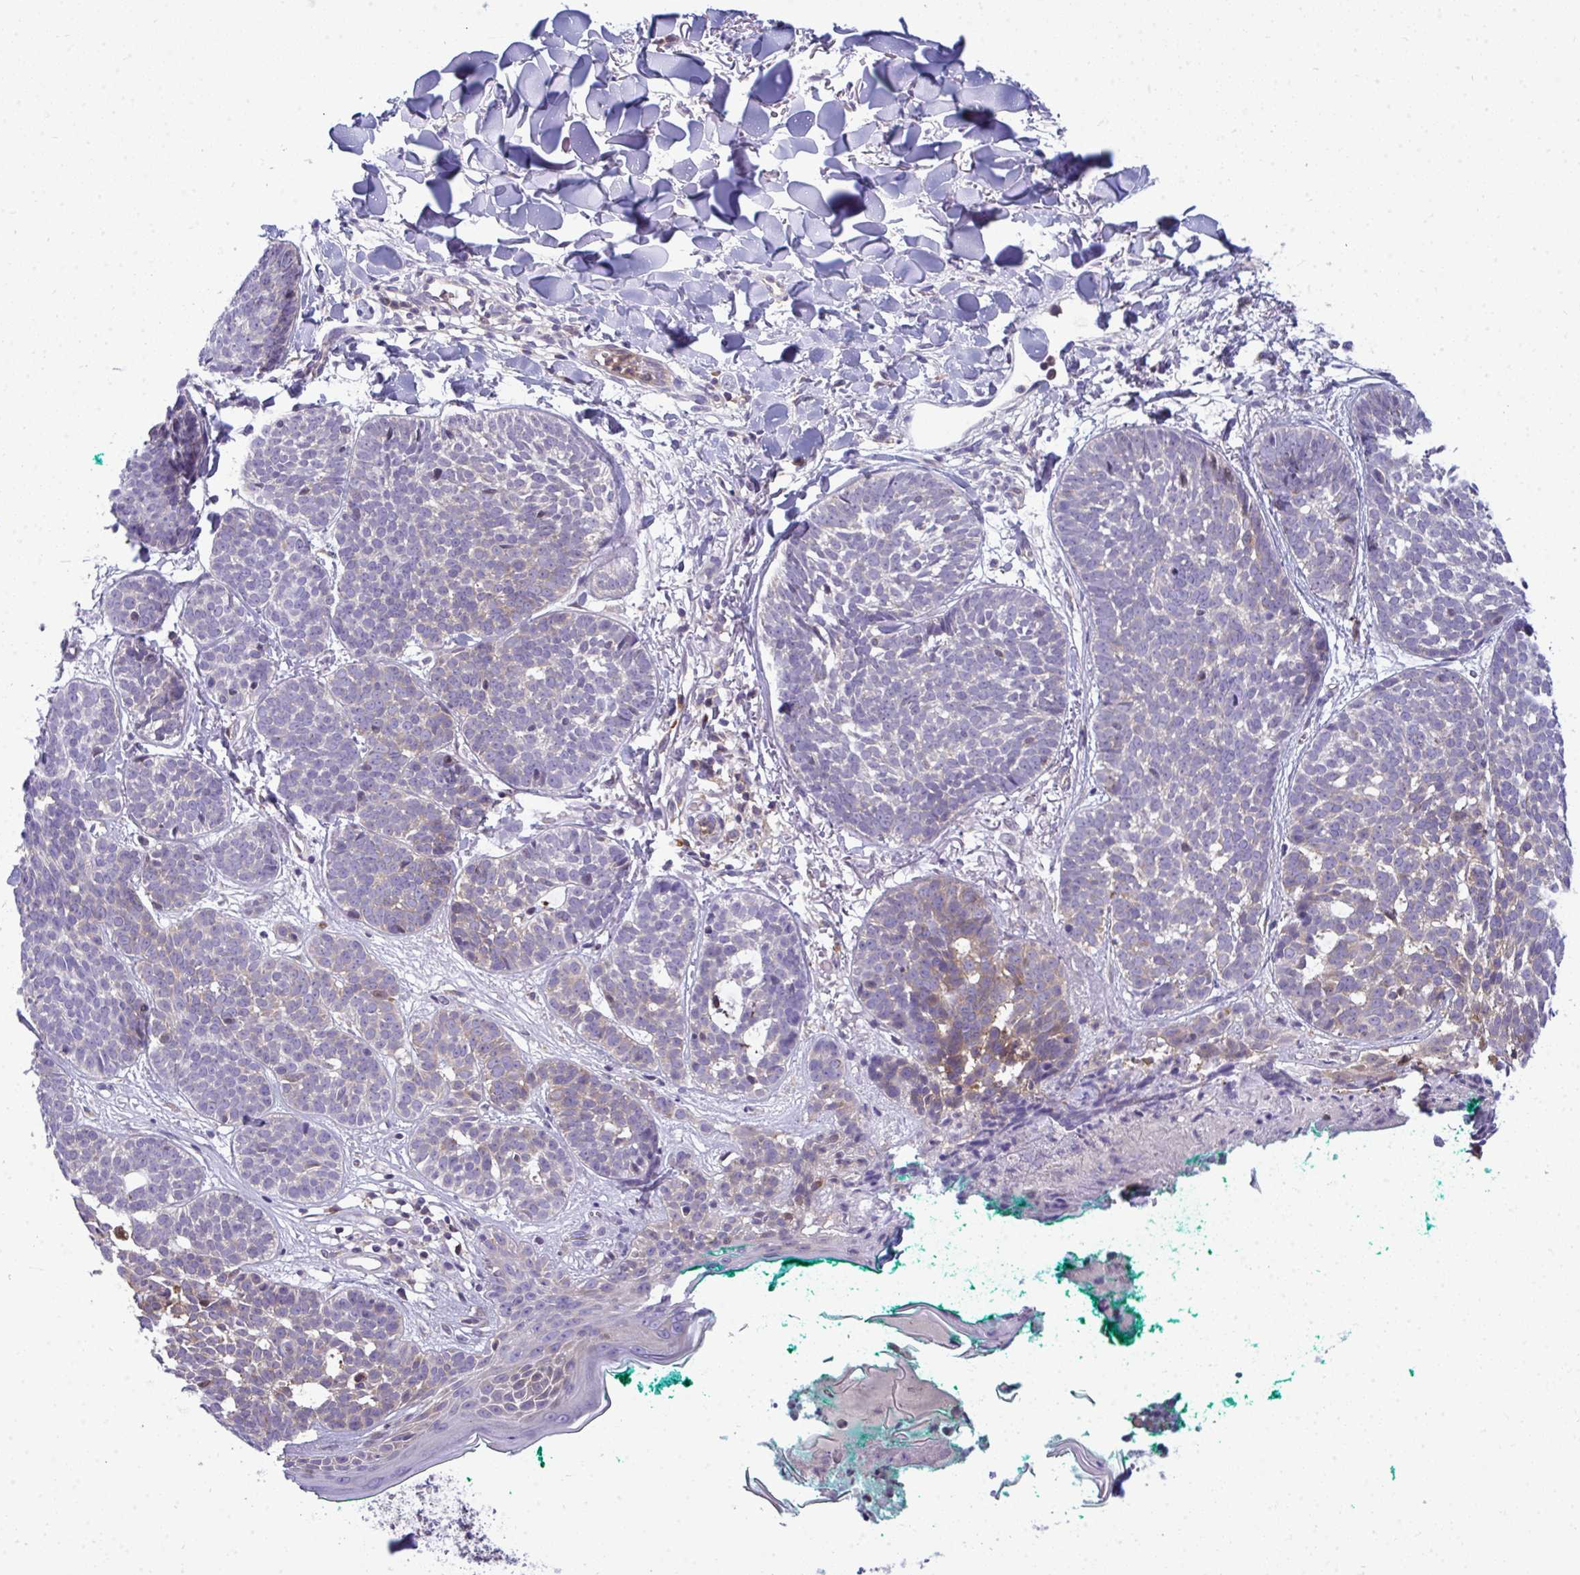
{"staining": {"intensity": "weak", "quantity": "<25%", "location": "cytoplasmic/membranous"}, "tissue": "skin cancer", "cell_type": "Tumor cells", "image_type": "cancer", "snomed": [{"axis": "morphology", "description": "Basal cell carcinoma"}, {"axis": "topography", "description": "Skin"}, {"axis": "topography", "description": "Skin of neck"}, {"axis": "topography", "description": "Skin of shoulder"}, {"axis": "topography", "description": "Skin of back"}], "caption": "There is no significant staining in tumor cells of skin cancer.", "gene": "SLC30A6", "patient": {"sex": "male", "age": 80}}